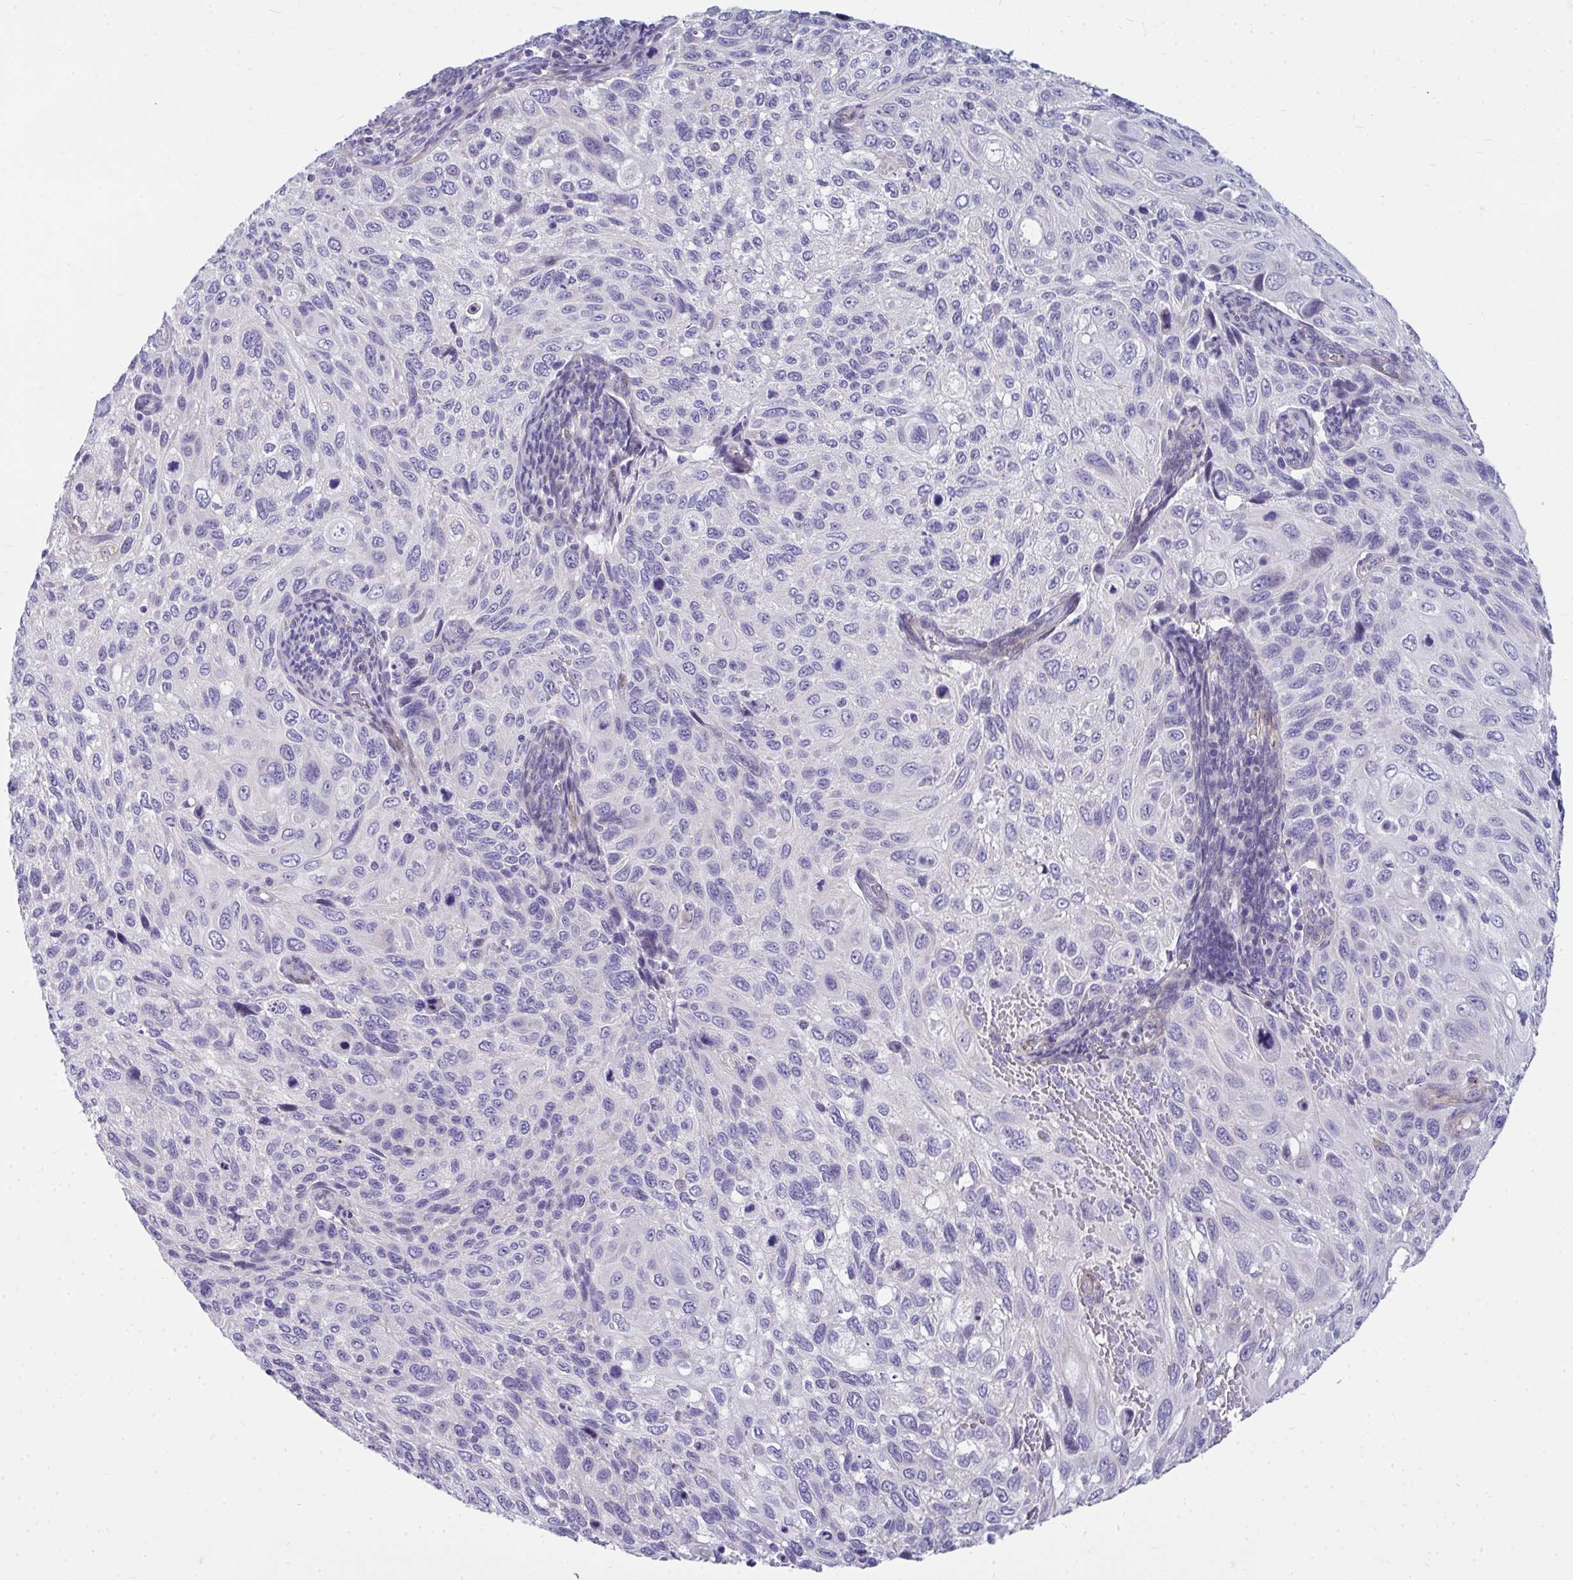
{"staining": {"intensity": "negative", "quantity": "none", "location": "none"}, "tissue": "cervical cancer", "cell_type": "Tumor cells", "image_type": "cancer", "snomed": [{"axis": "morphology", "description": "Squamous cell carcinoma, NOS"}, {"axis": "topography", "description": "Cervix"}], "caption": "IHC of cervical cancer (squamous cell carcinoma) shows no staining in tumor cells.", "gene": "TSBP1", "patient": {"sex": "female", "age": 70}}